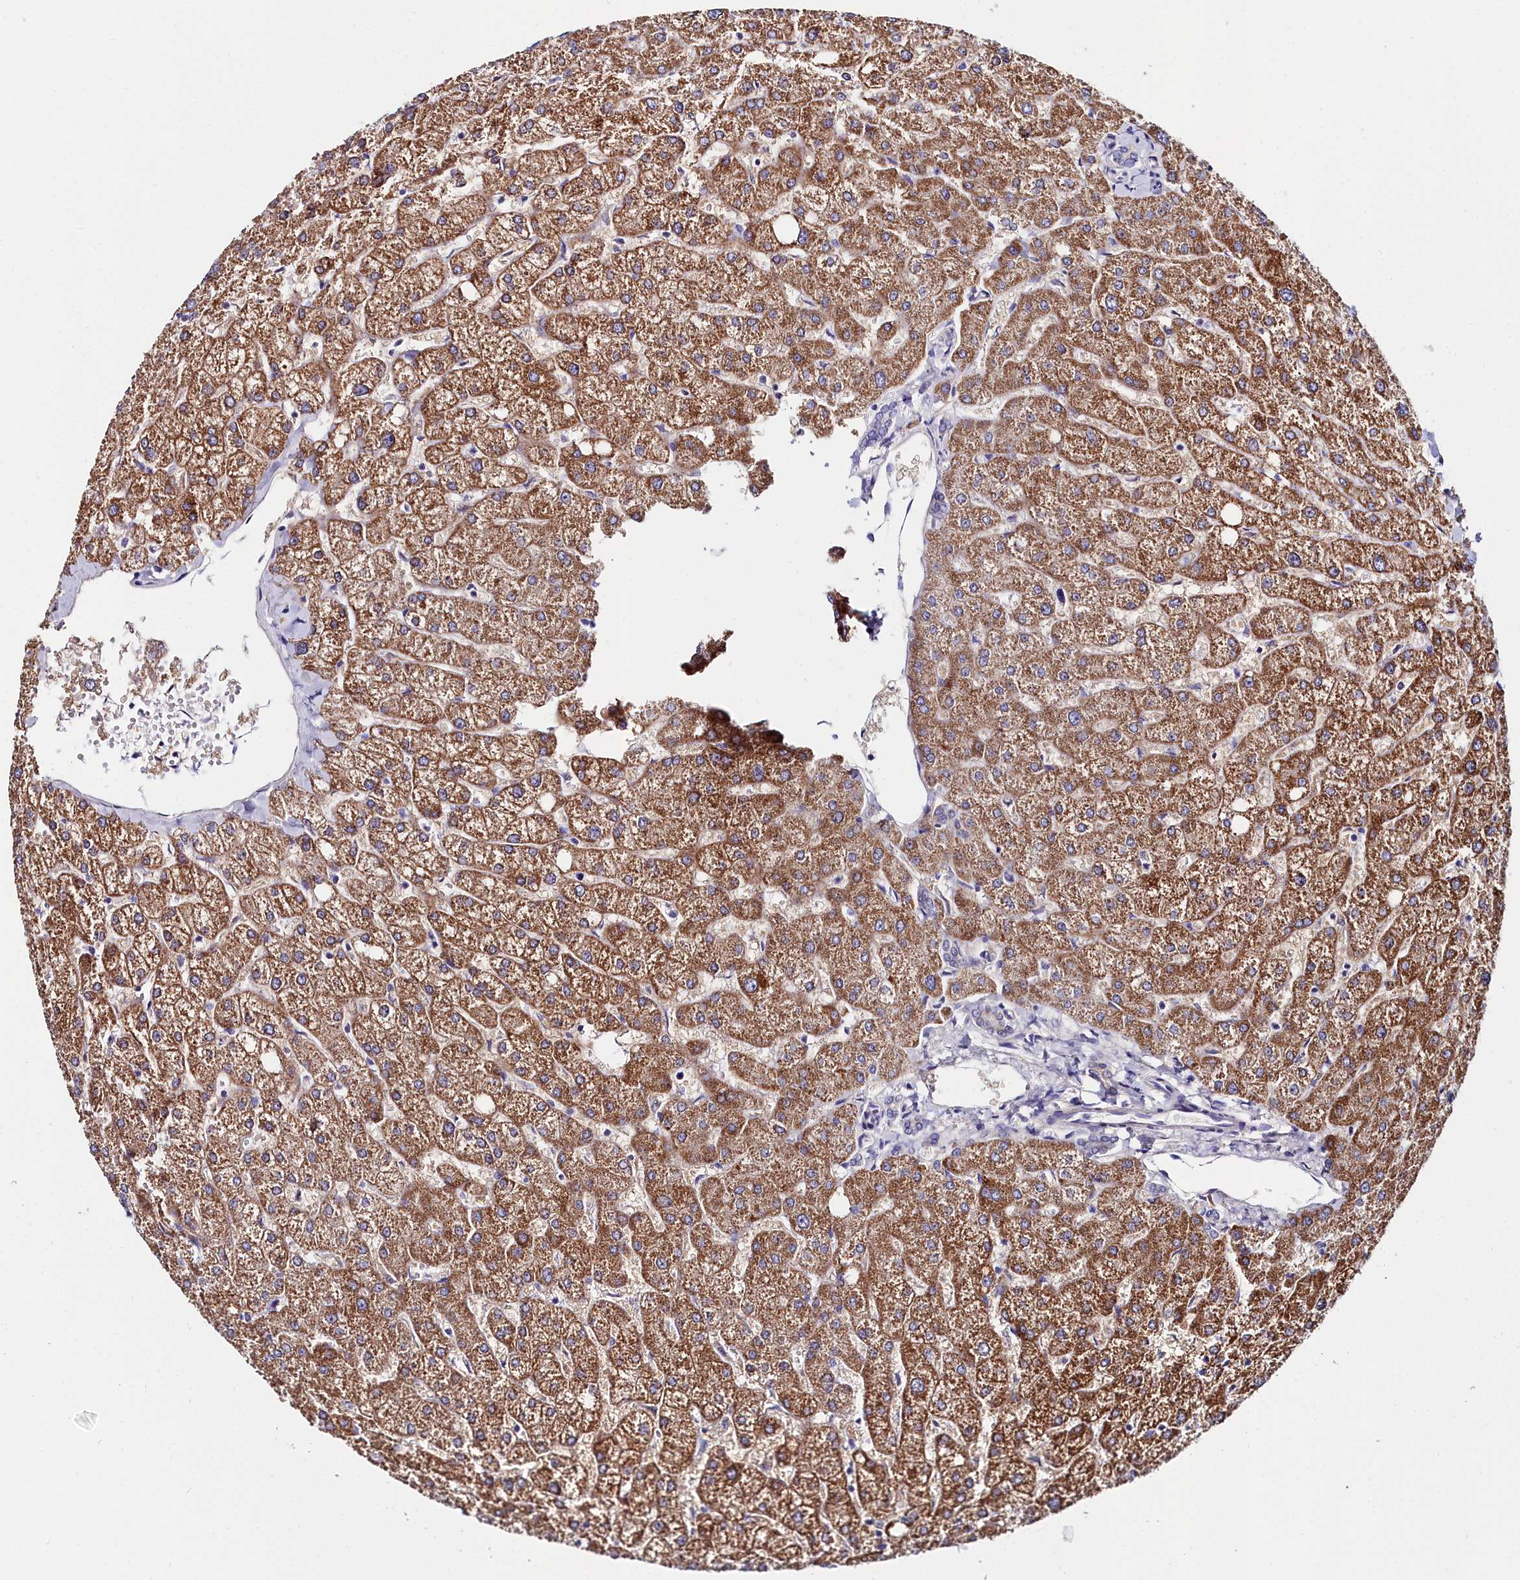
{"staining": {"intensity": "negative", "quantity": "none", "location": "none"}, "tissue": "liver", "cell_type": "Cholangiocytes", "image_type": "normal", "snomed": [{"axis": "morphology", "description": "Normal tissue, NOS"}, {"axis": "topography", "description": "Liver"}], "caption": "This is a micrograph of IHC staining of normal liver, which shows no positivity in cholangiocytes.", "gene": "SLC49A3", "patient": {"sex": "female", "age": 54}}